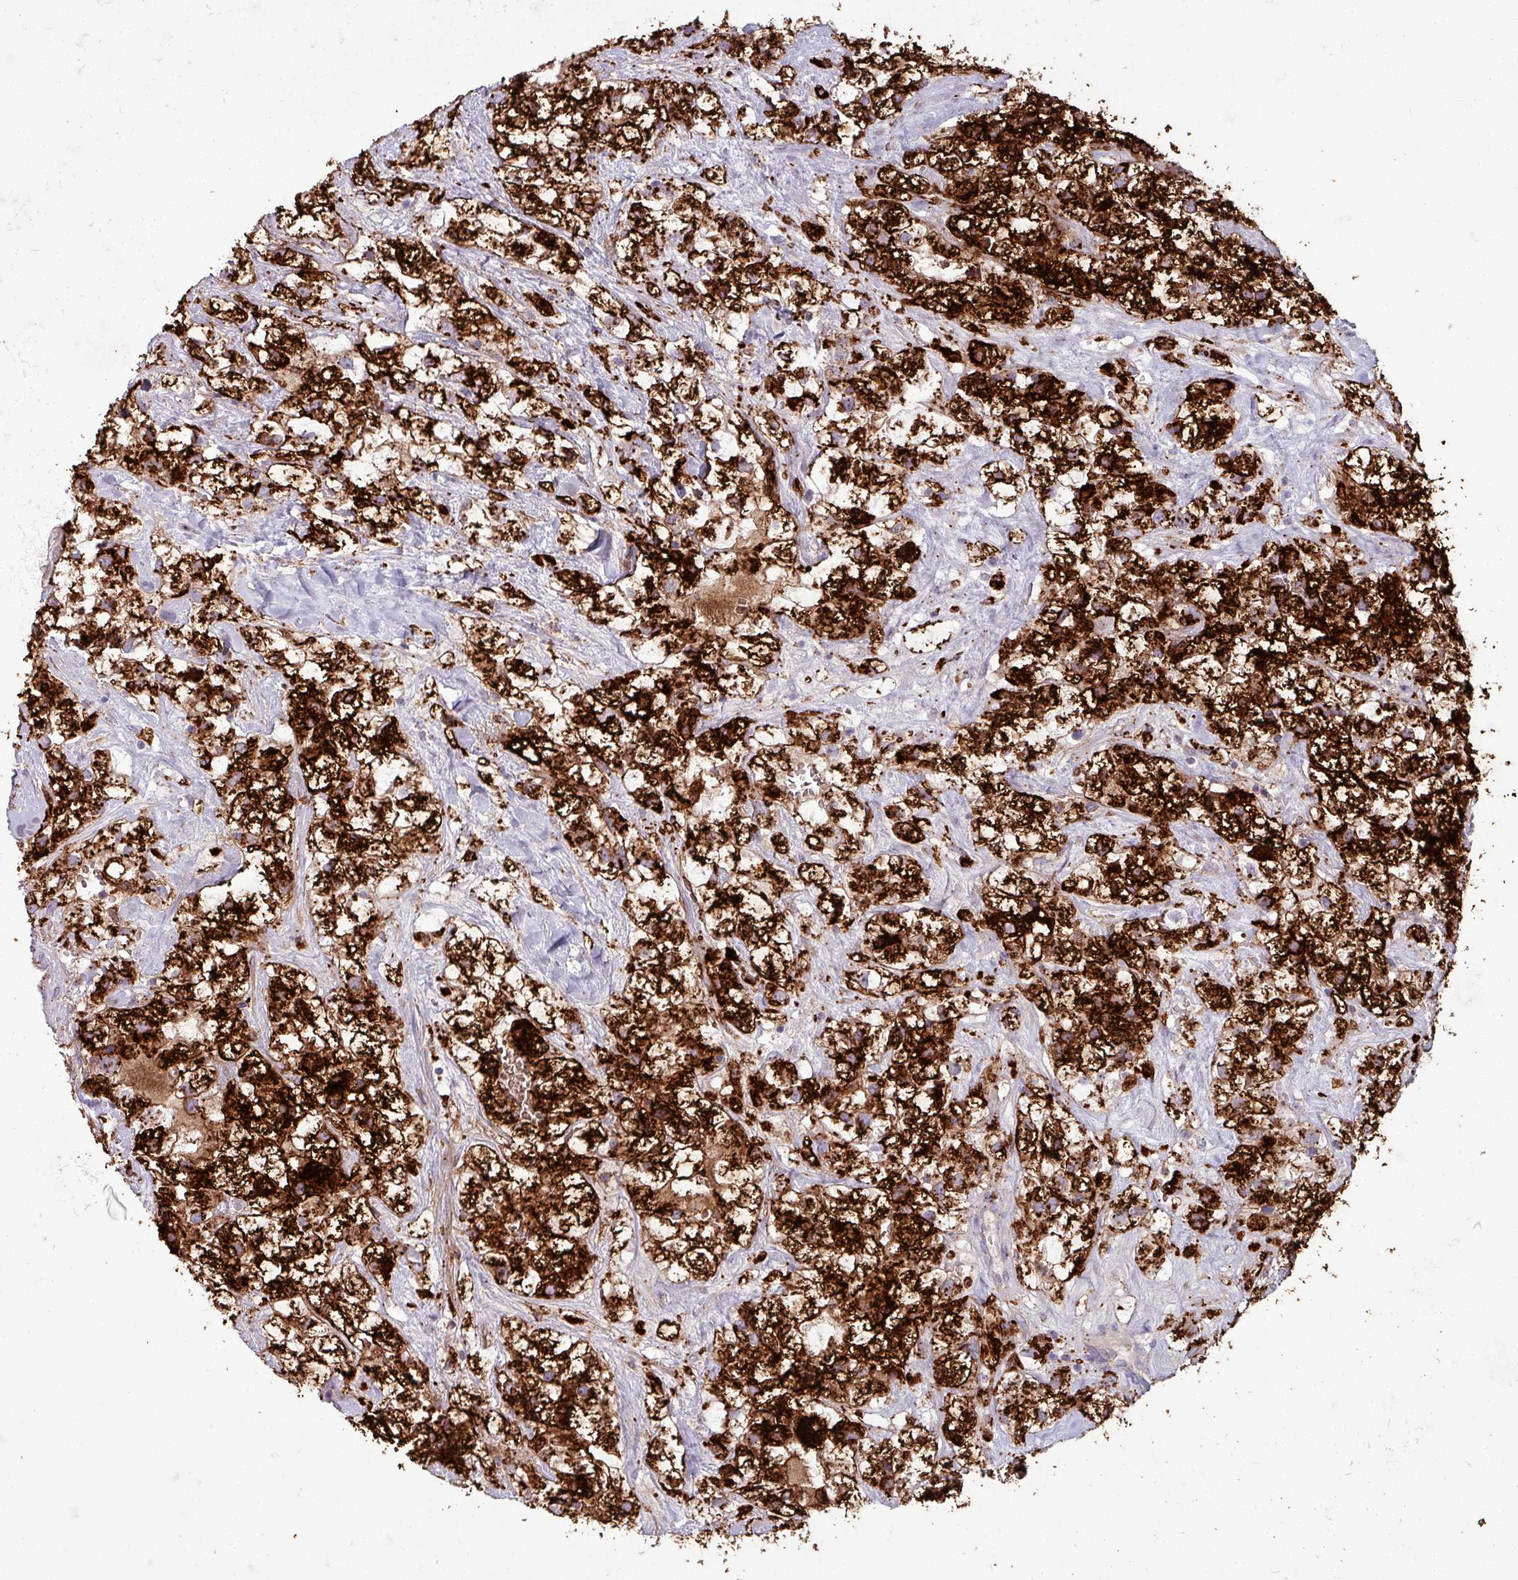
{"staining": {"intensity": "strong", "quantity": ">75%", "location": "cytoplasmic/membranous"}, "tissue": "renal cancer", "cell_type": "Tumor cells", "image_type": "cancer", "snomed": [{"axis": "morphology", "description": "Adenocarcinoma, NOS"}, {"axis": "topography", "description": "Kidney"}], "caption": "Immunohistochemistry of human adenocarcinoma (renal) shows high levels of strong cytoplasmic/membranous staining in approximately >75% of tumor cells. The protein is shown in brown color, while the nuclei are stained blue.", "gene": "PLIN2", "patient": {"sex": "male", "age": 59}}